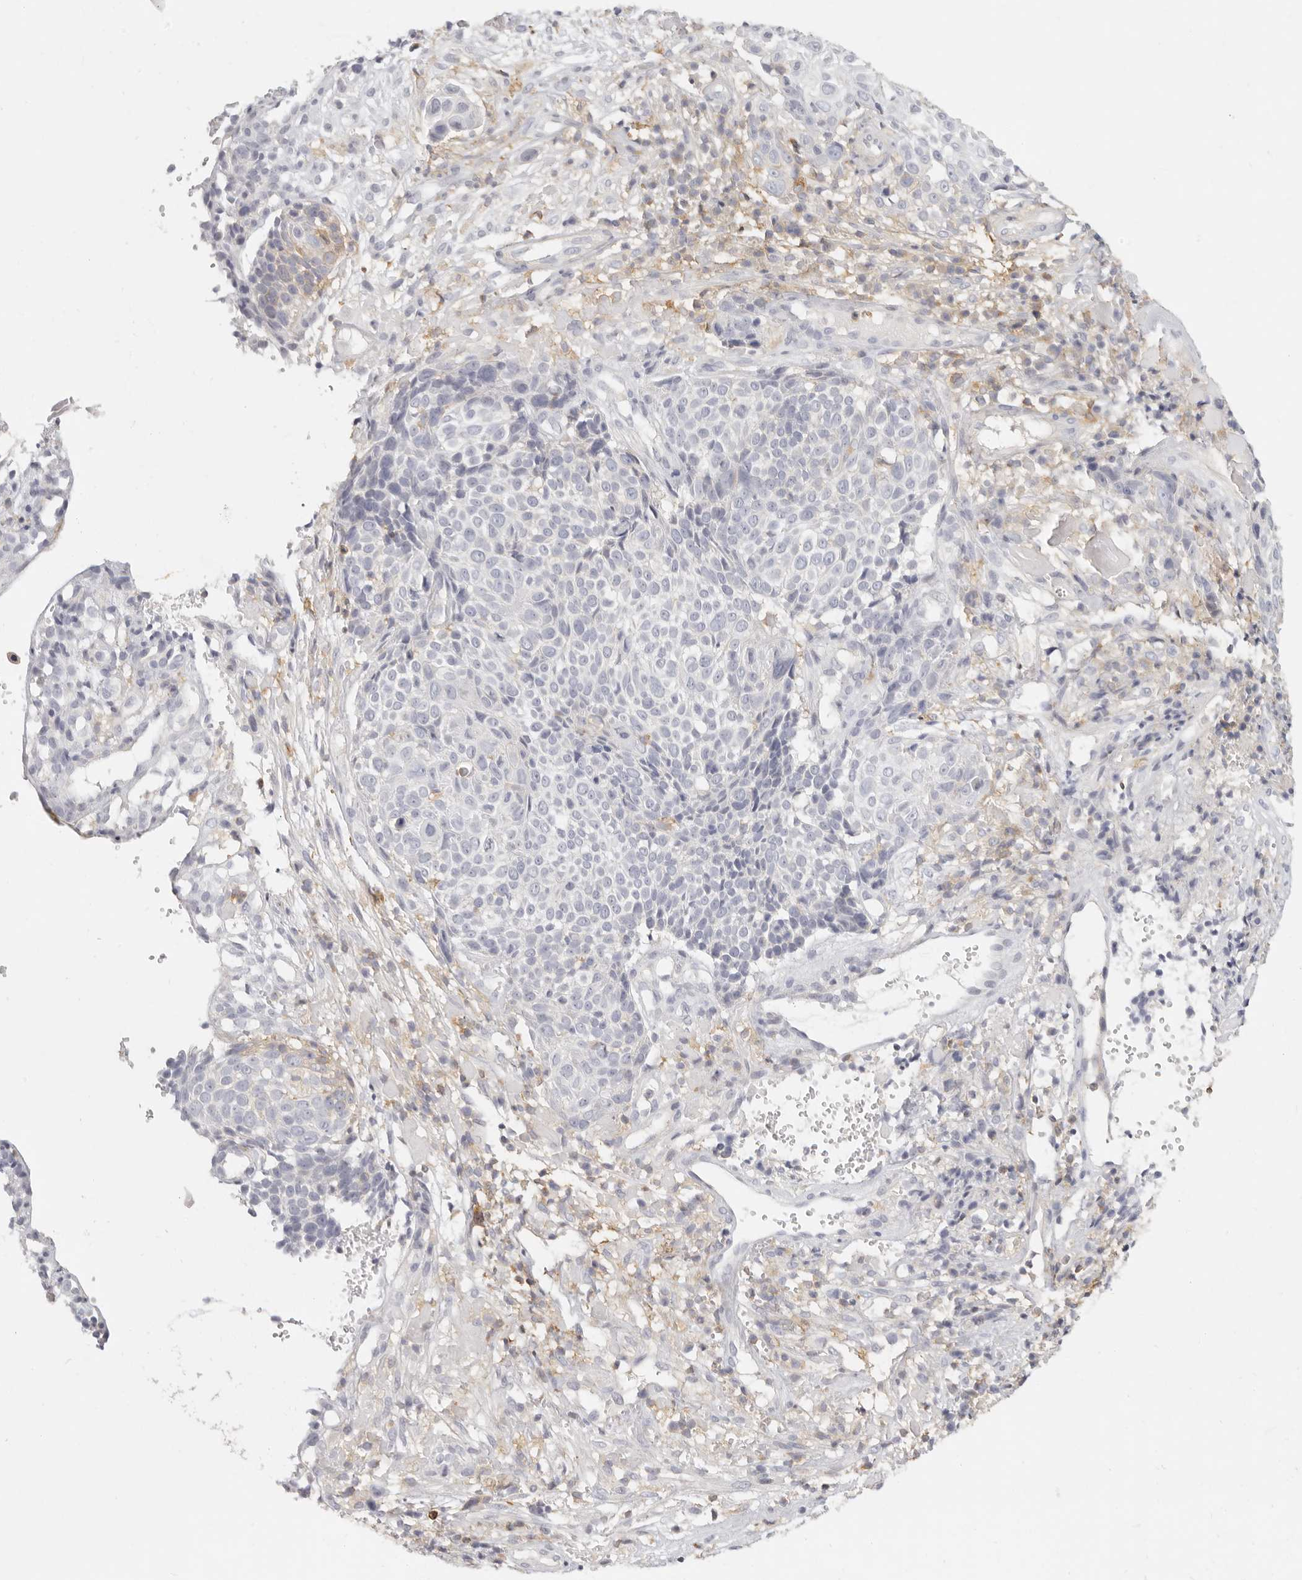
{"staining": {"intensity": "negative", "quantity": "none", "location": "none"}, "tissue": "cervical cancer", "cell_type": "Tumor cells", "image_type": "cancer", "snomed": [{"axis": "morphology", "description": "Squamous cell carcinoma, NOS"}, {"axis": "topography", "description": "Cervix"}], "caption": "DAB (3,3'-diaminobenzidine) immunohistochemical staining of human cervical cancer (squamous cell carcinoma) displays no significant positivity in tumor cells.", "gene": "NIBAN1", "patient": {"sex": "female", "age": 74}}